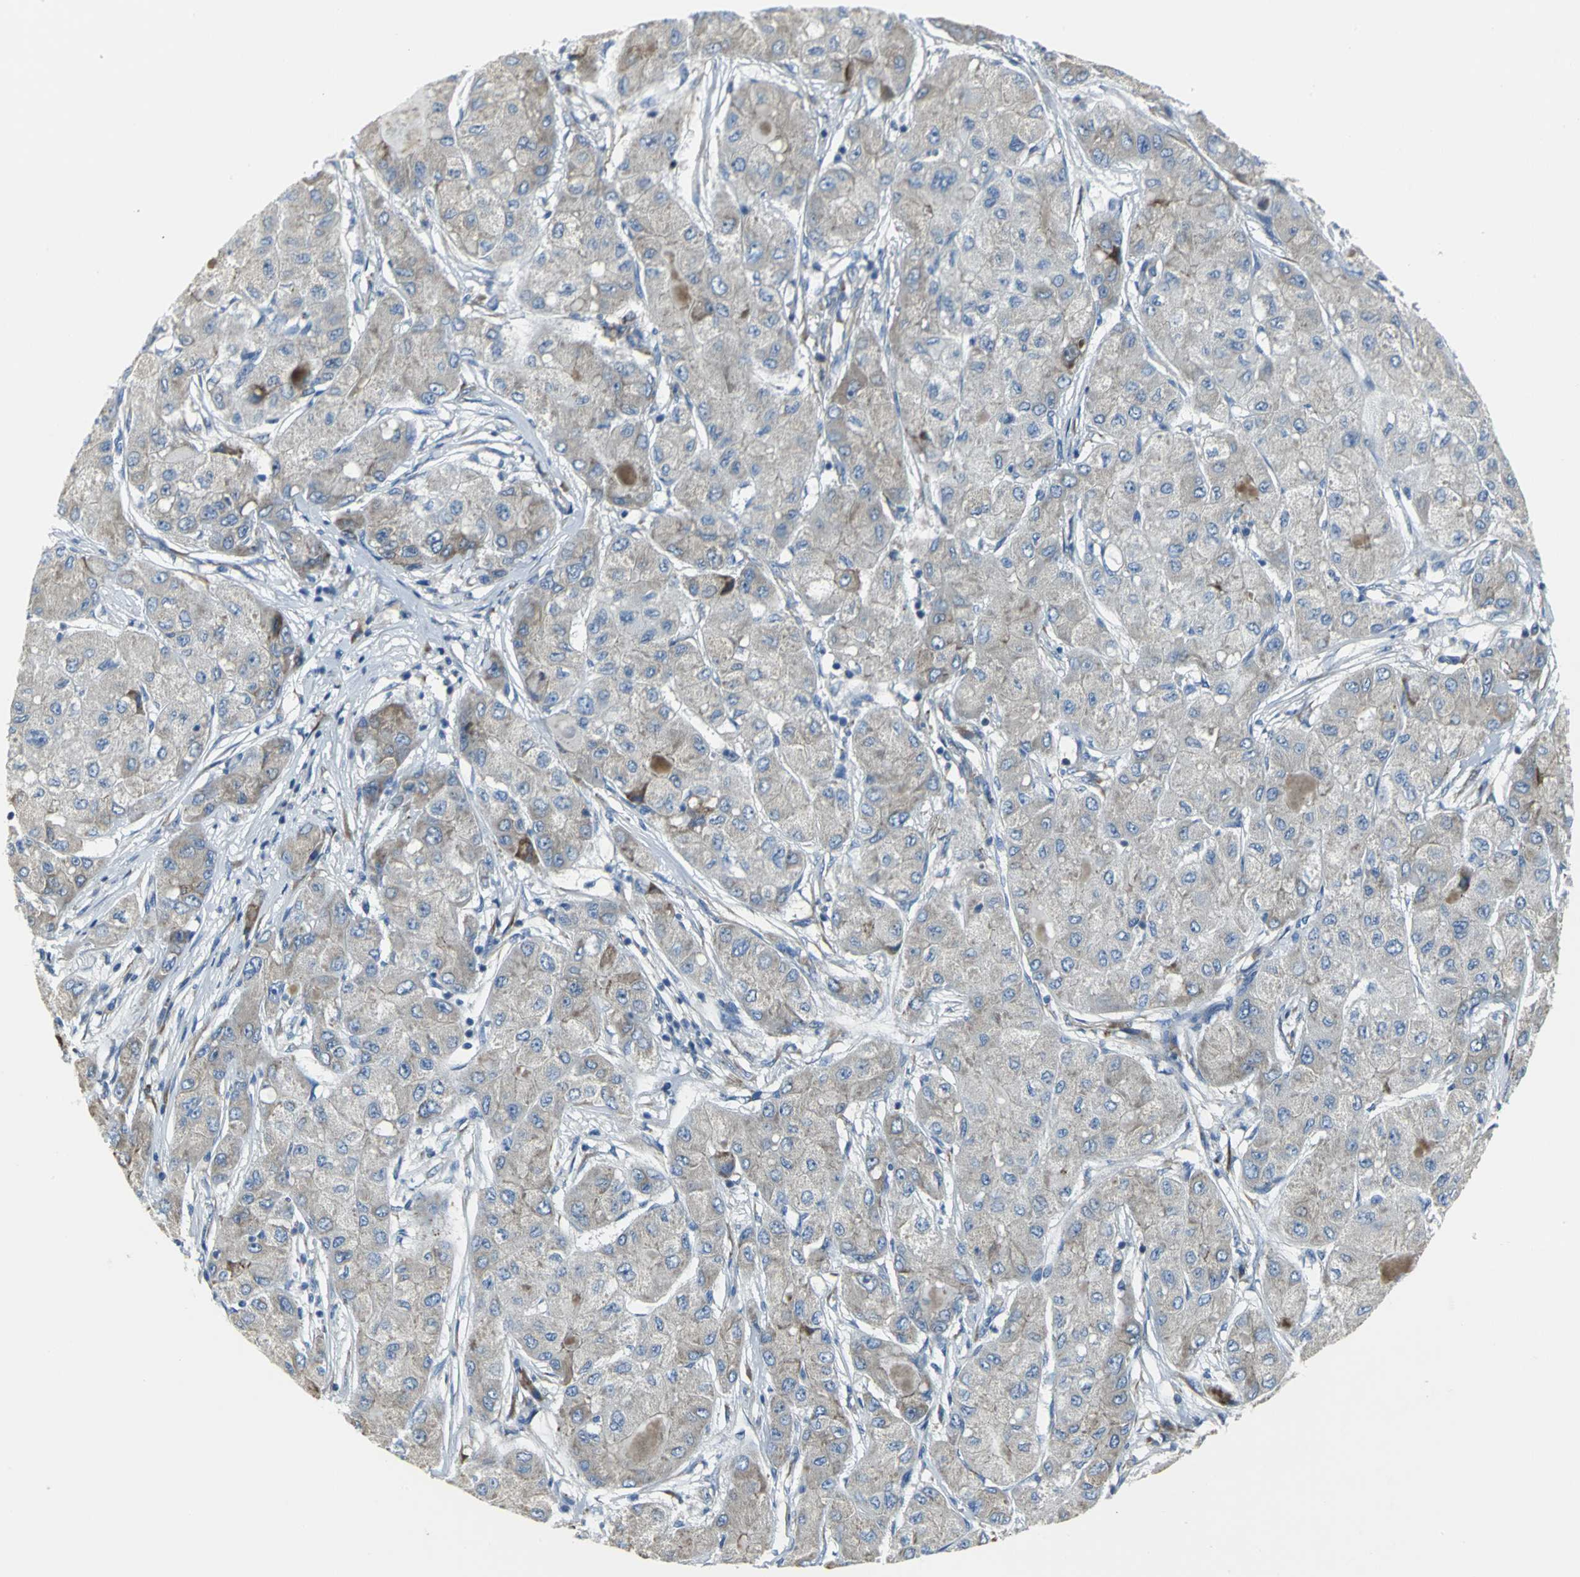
{"staining": {"intensity": "moderate", "quantity": "25%-75%", "location": "cytoplasmic/membranous"}, "tissue": "liver cancer", "cell_type": "Tumor cells", "image_type": "cancer", "snomed": [{"axis": "morphology", "description": "Carcinoma, Hepatocellular, NOS"}, {"axis": "topography", "description": "Liver"}], "caption": "Brown immunohistochemical staining in human liver cancer (hepatocellular carcinoma) displays moderate cytoplasmic/membranous staining in about 25%-75% of tumor cells.", "gene": "EIF5A", "patient": {"sex": "male", "age": 80}}